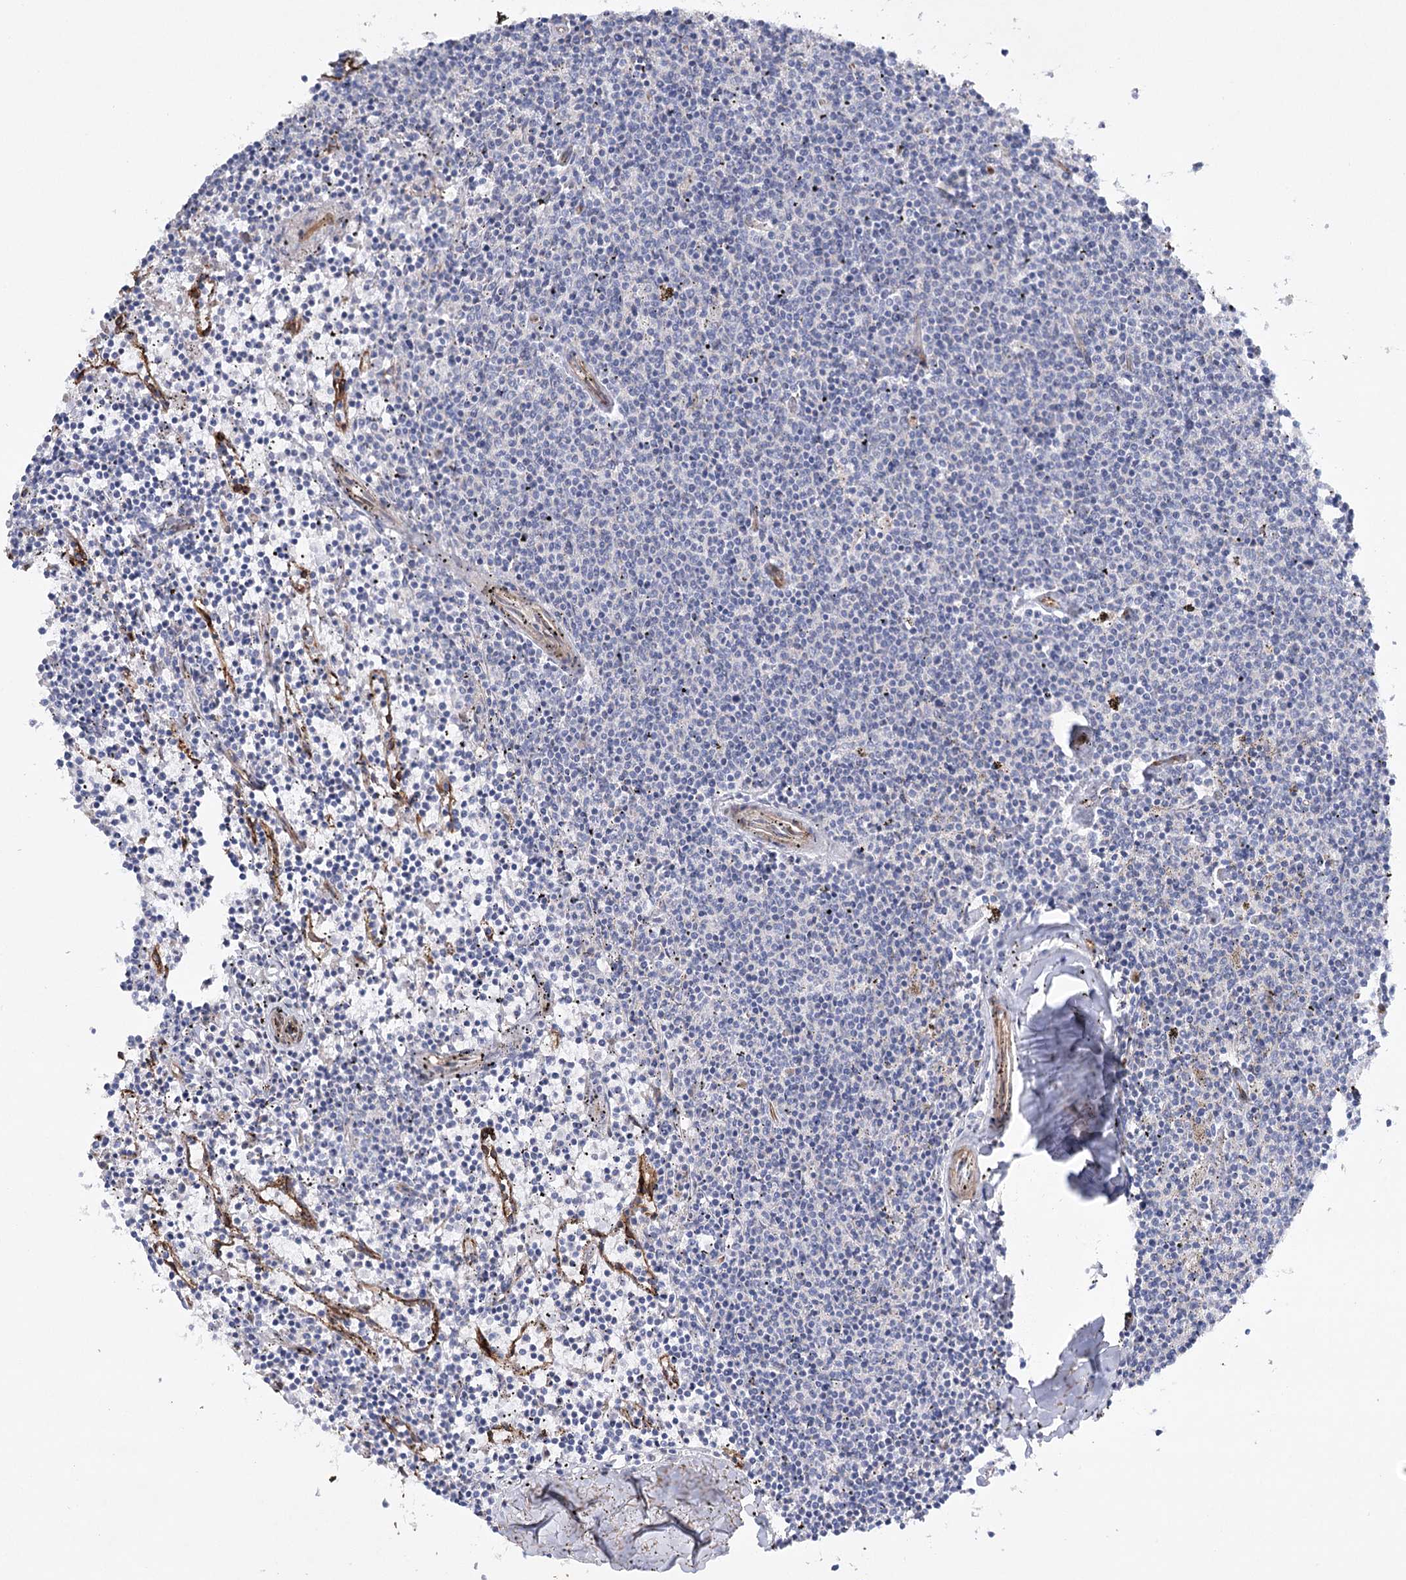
{"staining": {"intensity": "negative", "quantity": "none", "location": "none"}, "tissue": "lymphoma", "cell_type": "Tumor cells", "image_type": "cancer", "snomed": [{"axis": "morphology", "description": "Malignant lymphoma, non-Hodgkin's type, Low grade"}, {"axis": "topography", "description": "Spleen"}], "caption": "This photomicrograph is of lymphoma stained with immunohistochemistry (IHC) to label a protein in brown with the nuclei are counter-stained blue. There is no positivity in tumor cells.", "gene": "TMEM164", "patient": {"sex": "female", "age": 50}}